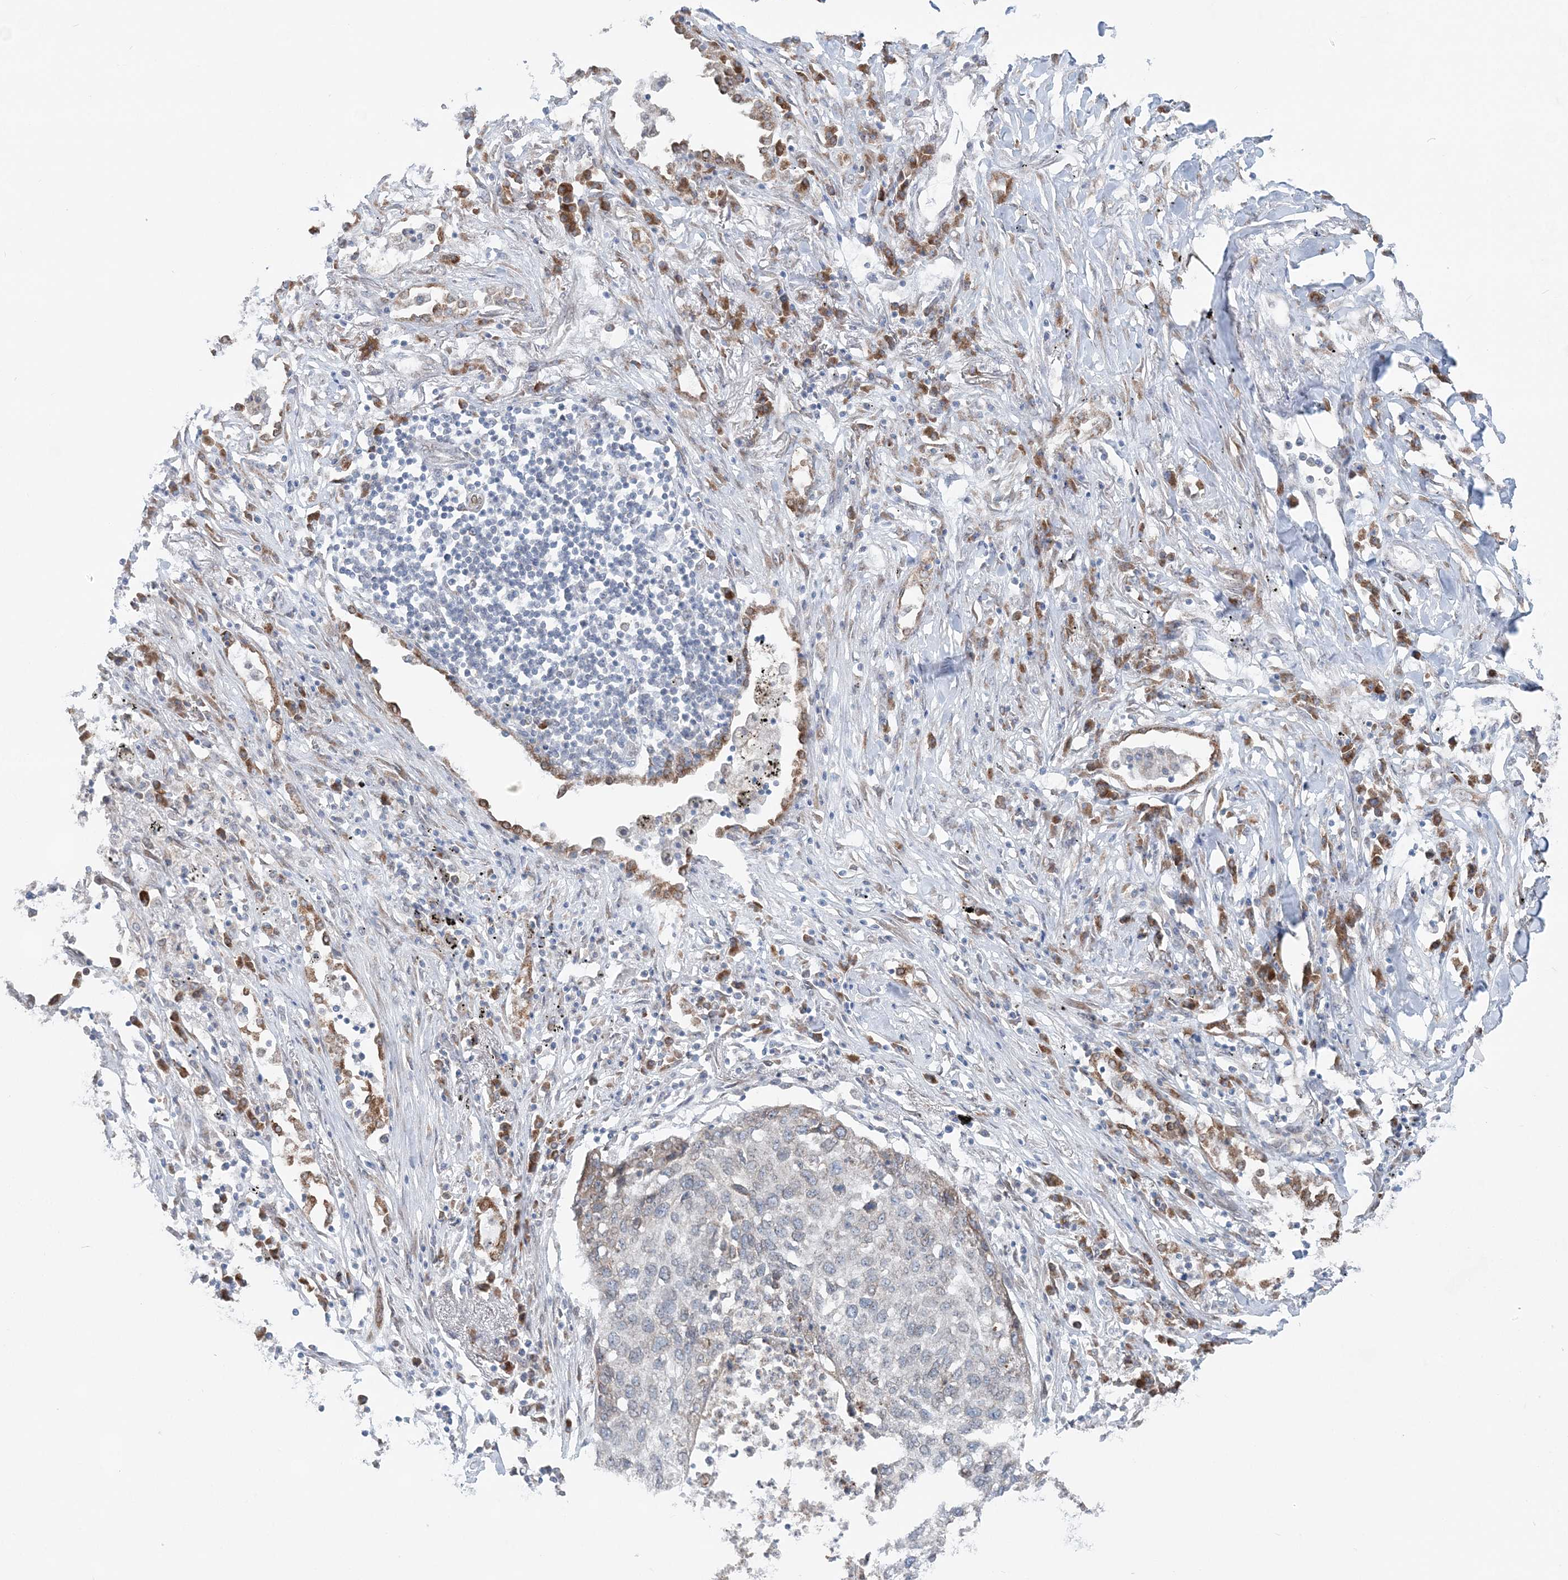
{"staining": {"intensity": "negative", "quantity": "none", "location": "none"}, "tissue": "lung cancer", "cell_type": "Tumor cells", "image_type": "cancer", "snomed": [{"axis": "morphology", "description": "Squamous cell carcinoma, NOS"}, {"axis": "topography", "description": "Lung"}], "caption": "Tumor cells are negative for protein expression in human lung cancer.", "gene": "TMED10", "patient": {"sex": "female", "age": 63}}